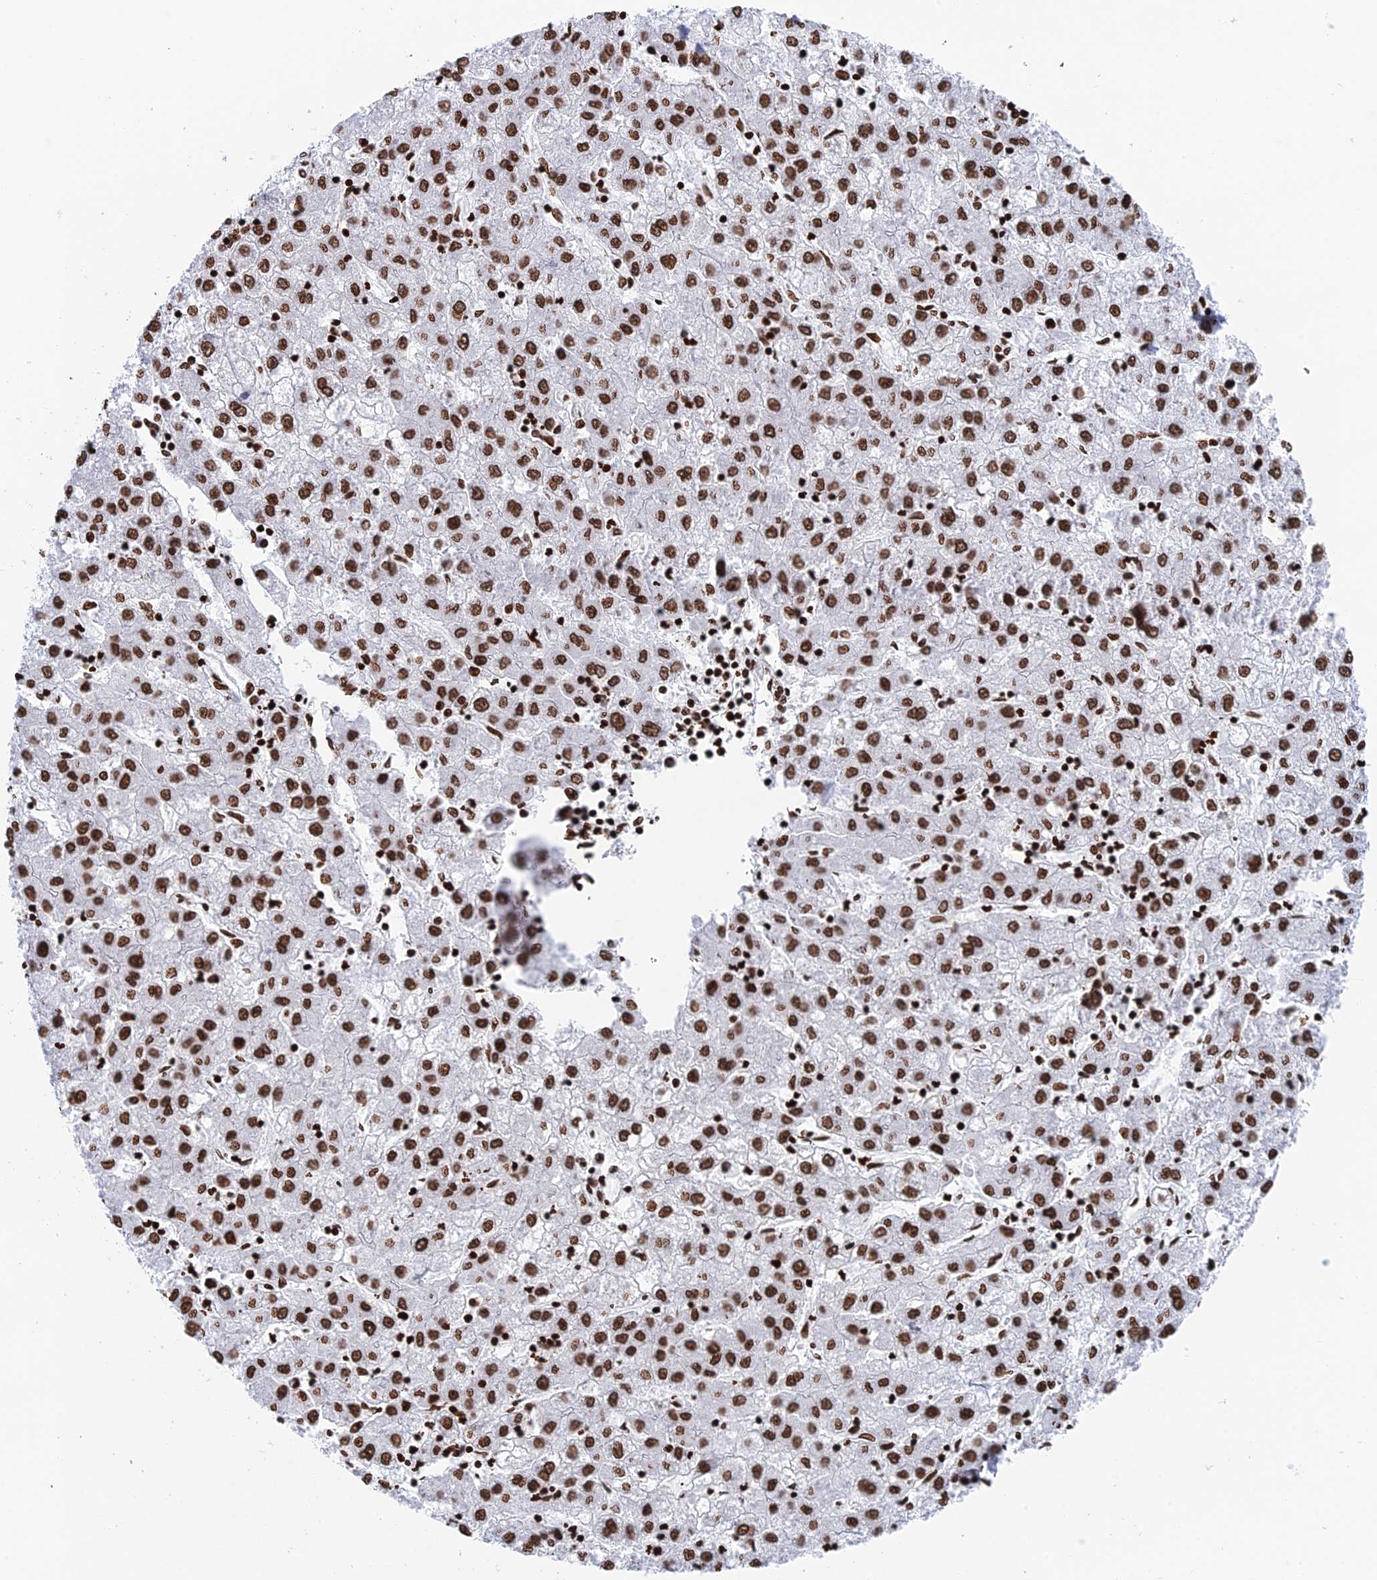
{"staining": {"intensity": "strong", "quantity": ">75%", "location": "nuclear"}, "tissue": "liver cancer", "cell_type": "Tumor cells", "image_type": "cancer", "snomed": [{"axis": "morphology", "description": "Carcinoma, Hepatocellular, NOS"}, {"axis": "topography", "description": "Liver"}], "caption": "This histopathology image demonstrates immunohistochemistry (IHC) staining of human liver hepatocellular carcinoma, with high strong nuclear positivity in approximately >75% of tumor cells.", "gene": "RPAP1", "patient": {"sex": "male", "age": 72}}